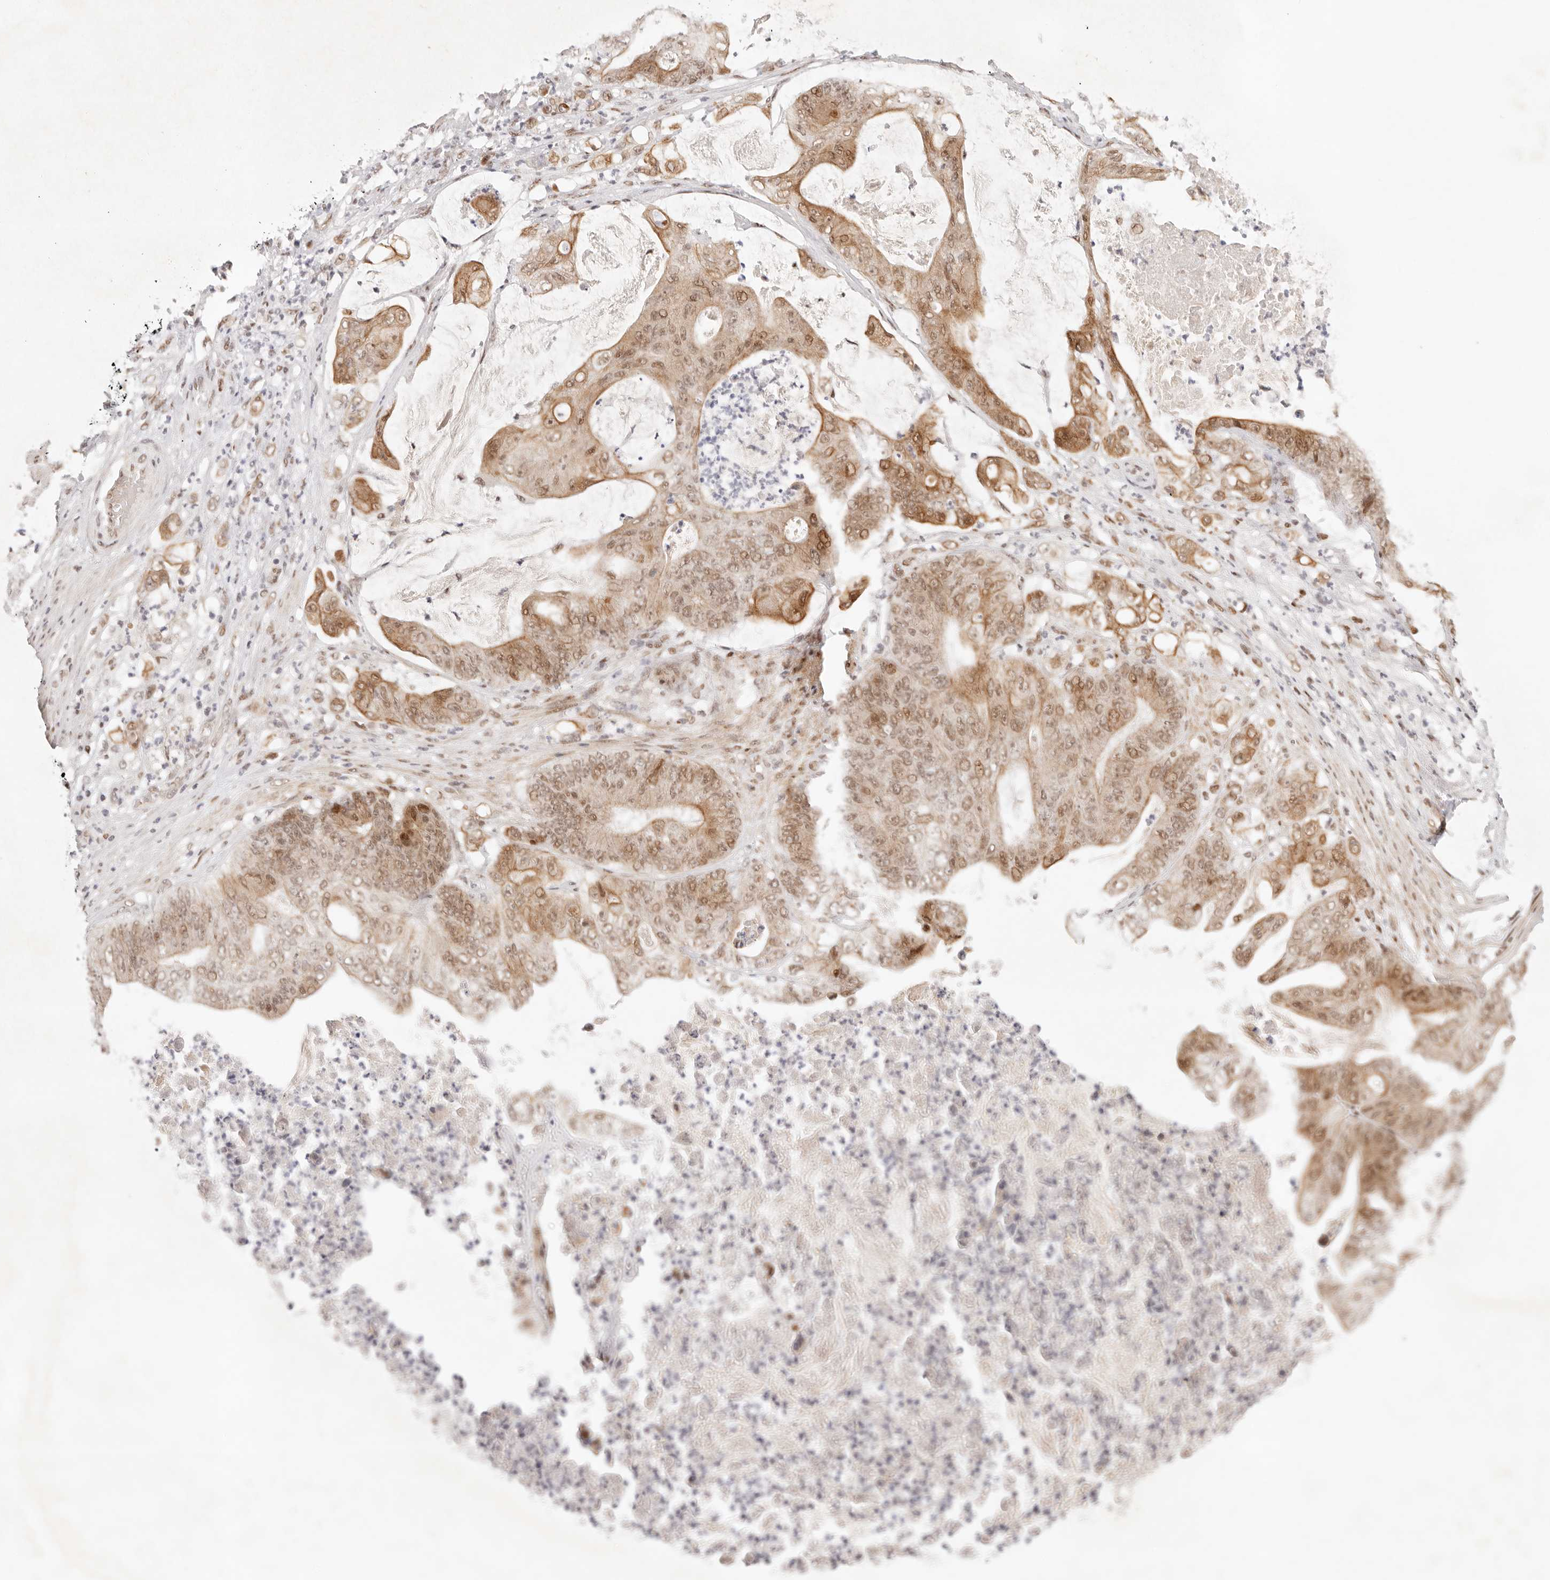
{"staining": {"intensity": "moderate", "quantity": ">75%", "location": "cytoplasmic/membranous,nuclear"}, "tissue": "stomach cancer", "cell_type": "Tumor cells", "image_type": "cancer", "snomed": [{"axis": "morphology", "description": "Adenocarcinoma, NOS"}, {"axis": "topography", "description": "Stomach"}], "caption": "Immunohistochemistry (IHC) (DAB) staining of human stomach adenocarcinoma demonstrates moderate cytoplasmic/membranous and nuclear protein expression in approximately >75% of tumor cells.", "gene": "HOXC5", "patient": {"sex": "female", "age": 73}}